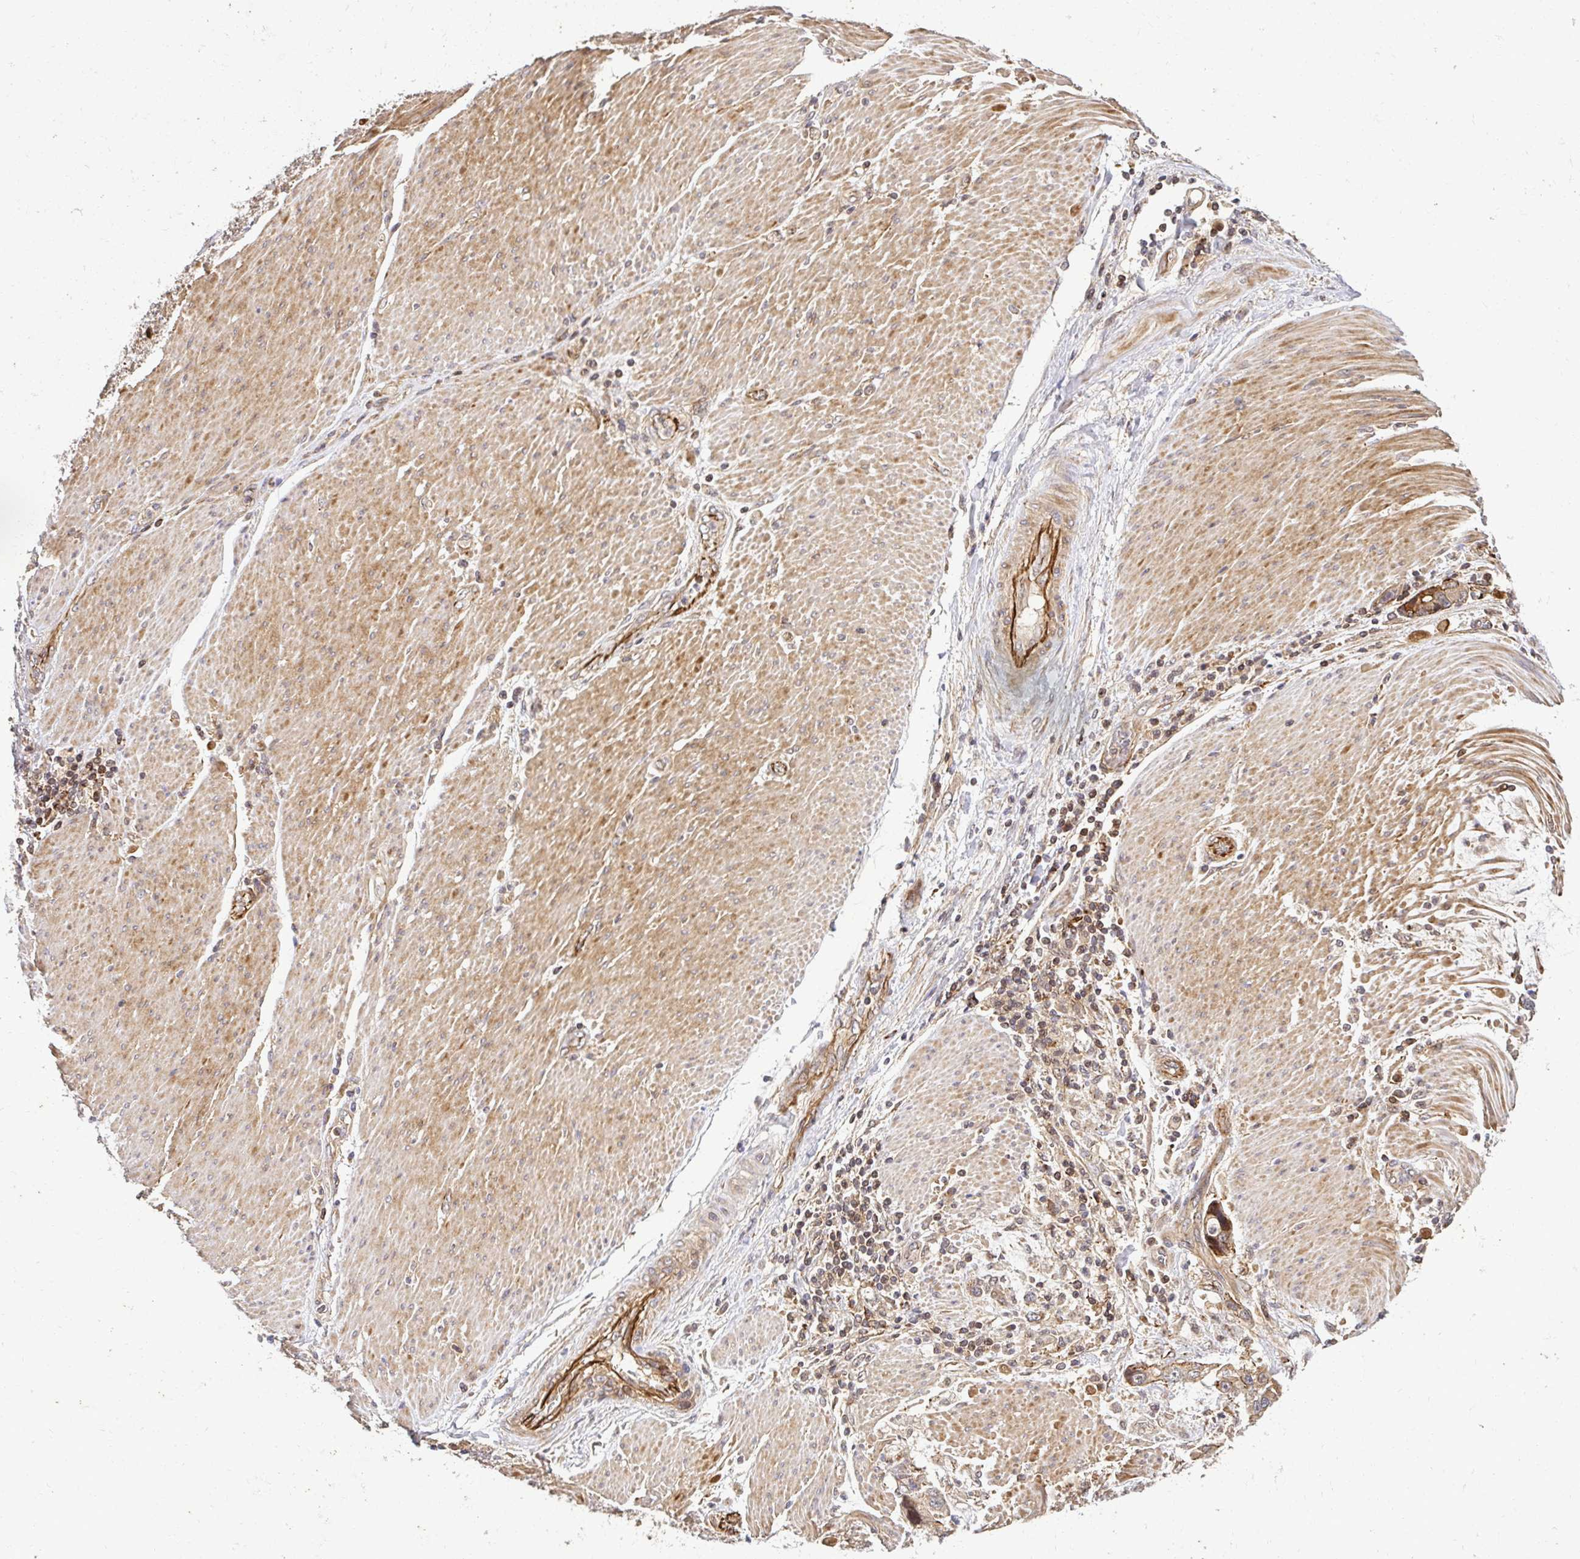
{"staining": {"intensity": "moderate", "quantity": "<25%", "location": "cytoplasmic/membranous,nuclear"}, "tissue": "stomach cancer", "cell_type": "Tumor cells", "image_type": "cancer", "snomed": [{"axis": "morphology", "description": "Adenocarcinoma, NOS"}, {"axis": "topography", "description": "Pancreas"}, {"axis": "topography", "description": "Stomach, upper"}], "caption": "Stomach cancer (adenocarcinoma) stained for a protein exhibits moderate cytoplasmic/membranous and nuclear positivity in tumor cells.", "gene": "PSMA4", "patient": {"sex": "male", "age": 77}}